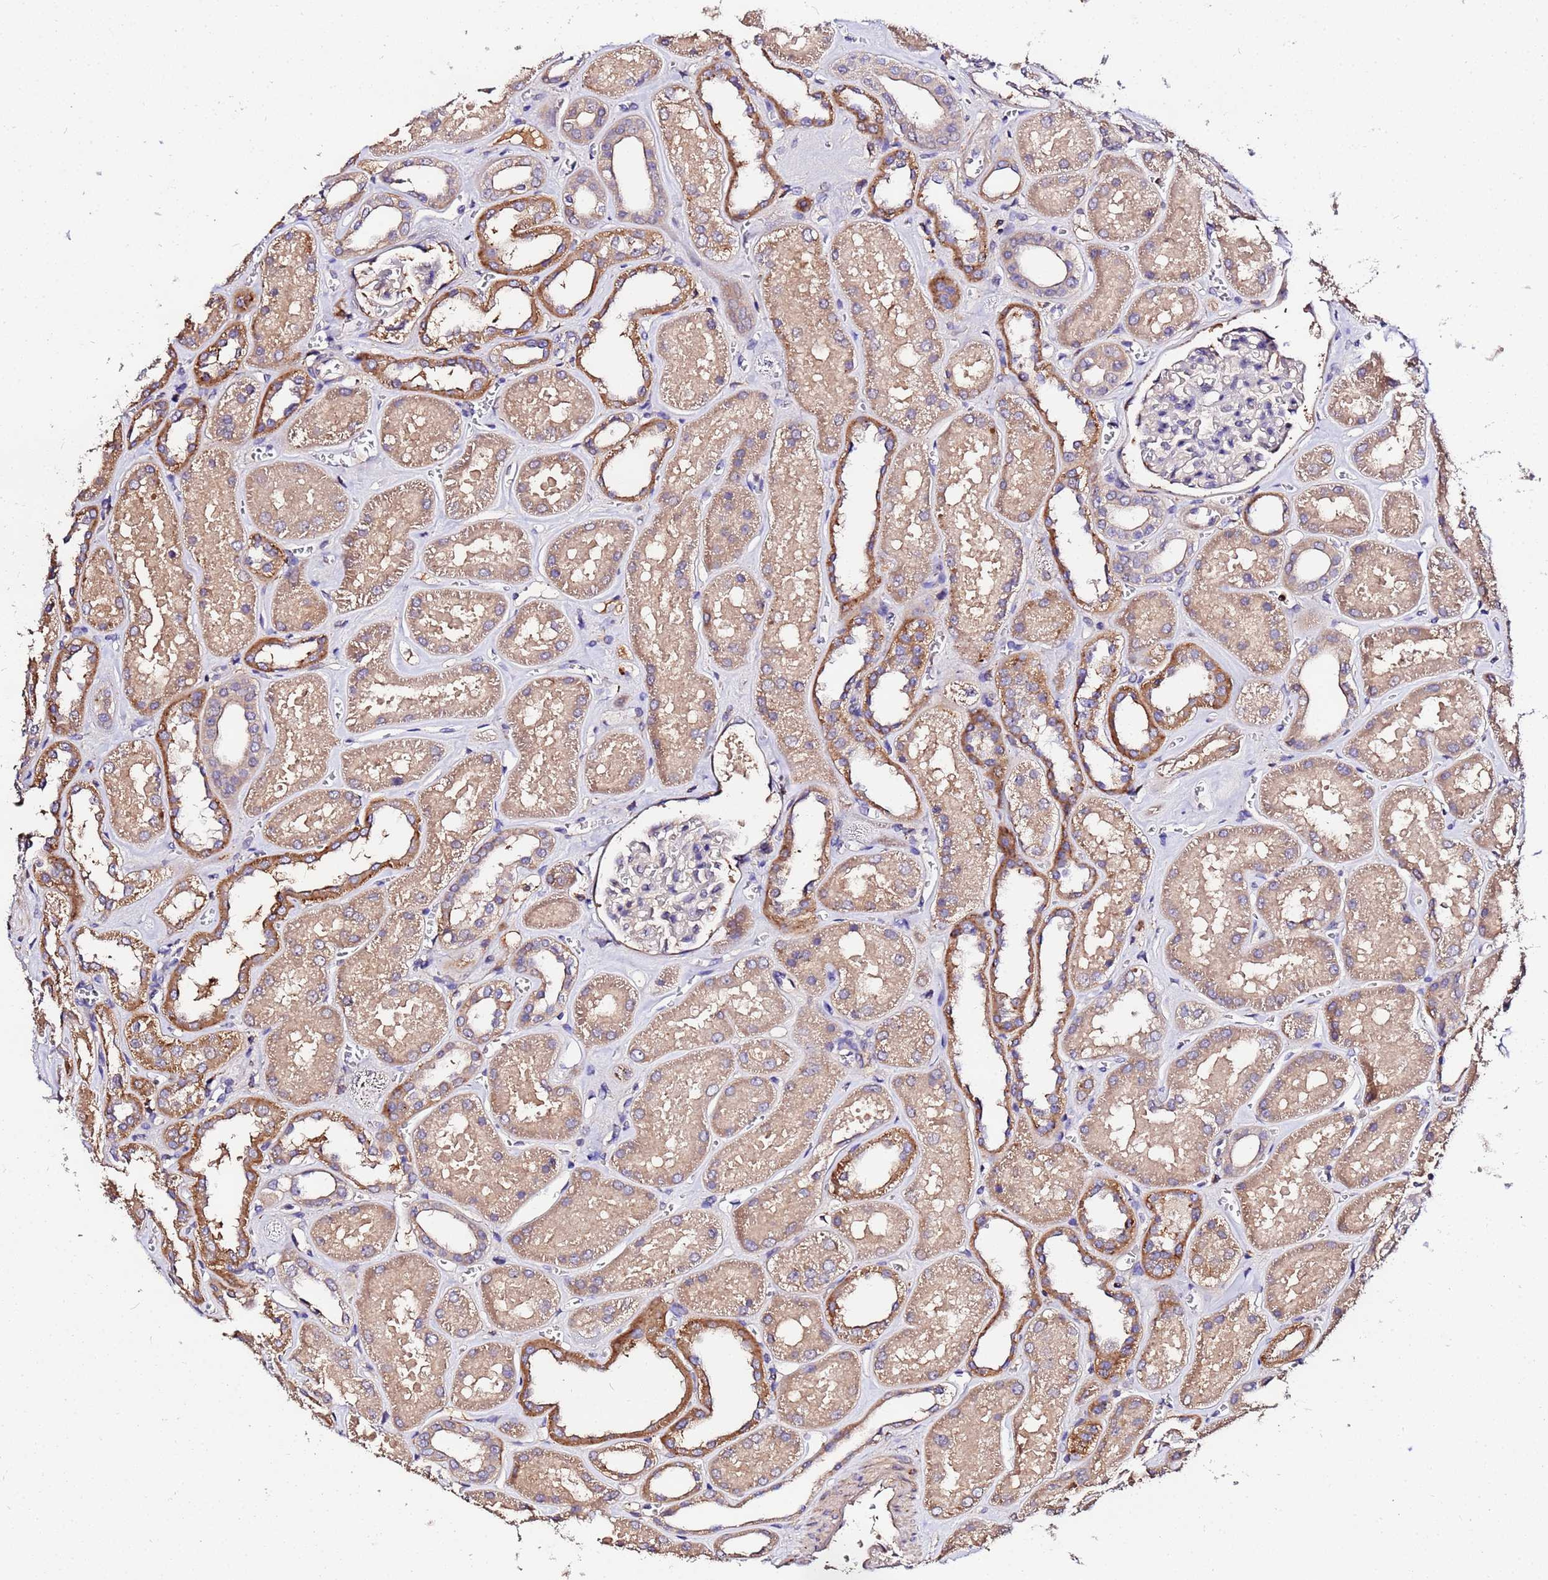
{"staining": {"intensity": "negative", "quantity": "none", "location": "none"}, "tissue": "kidney", "cell_type": "Cells in glomeruli", "image_type": "normal", "snomed": [{"axis": "morphology", "description": "Normal tissue, NOS"}, {"axis": "morphology", "description": "Adenocarcinoma, NOS"}, {"axis": "topography", "description": "Kidney"}], "caption": "Immunohistochemical staining of unremarkable kidney exhibits no significant positivity in cells in glomeruli. (Brightfield microscopy of DAB immunohistochemistry at high magnification).", "gene": "MTERF1", "patient": {"sex": "female", "age": 68}}